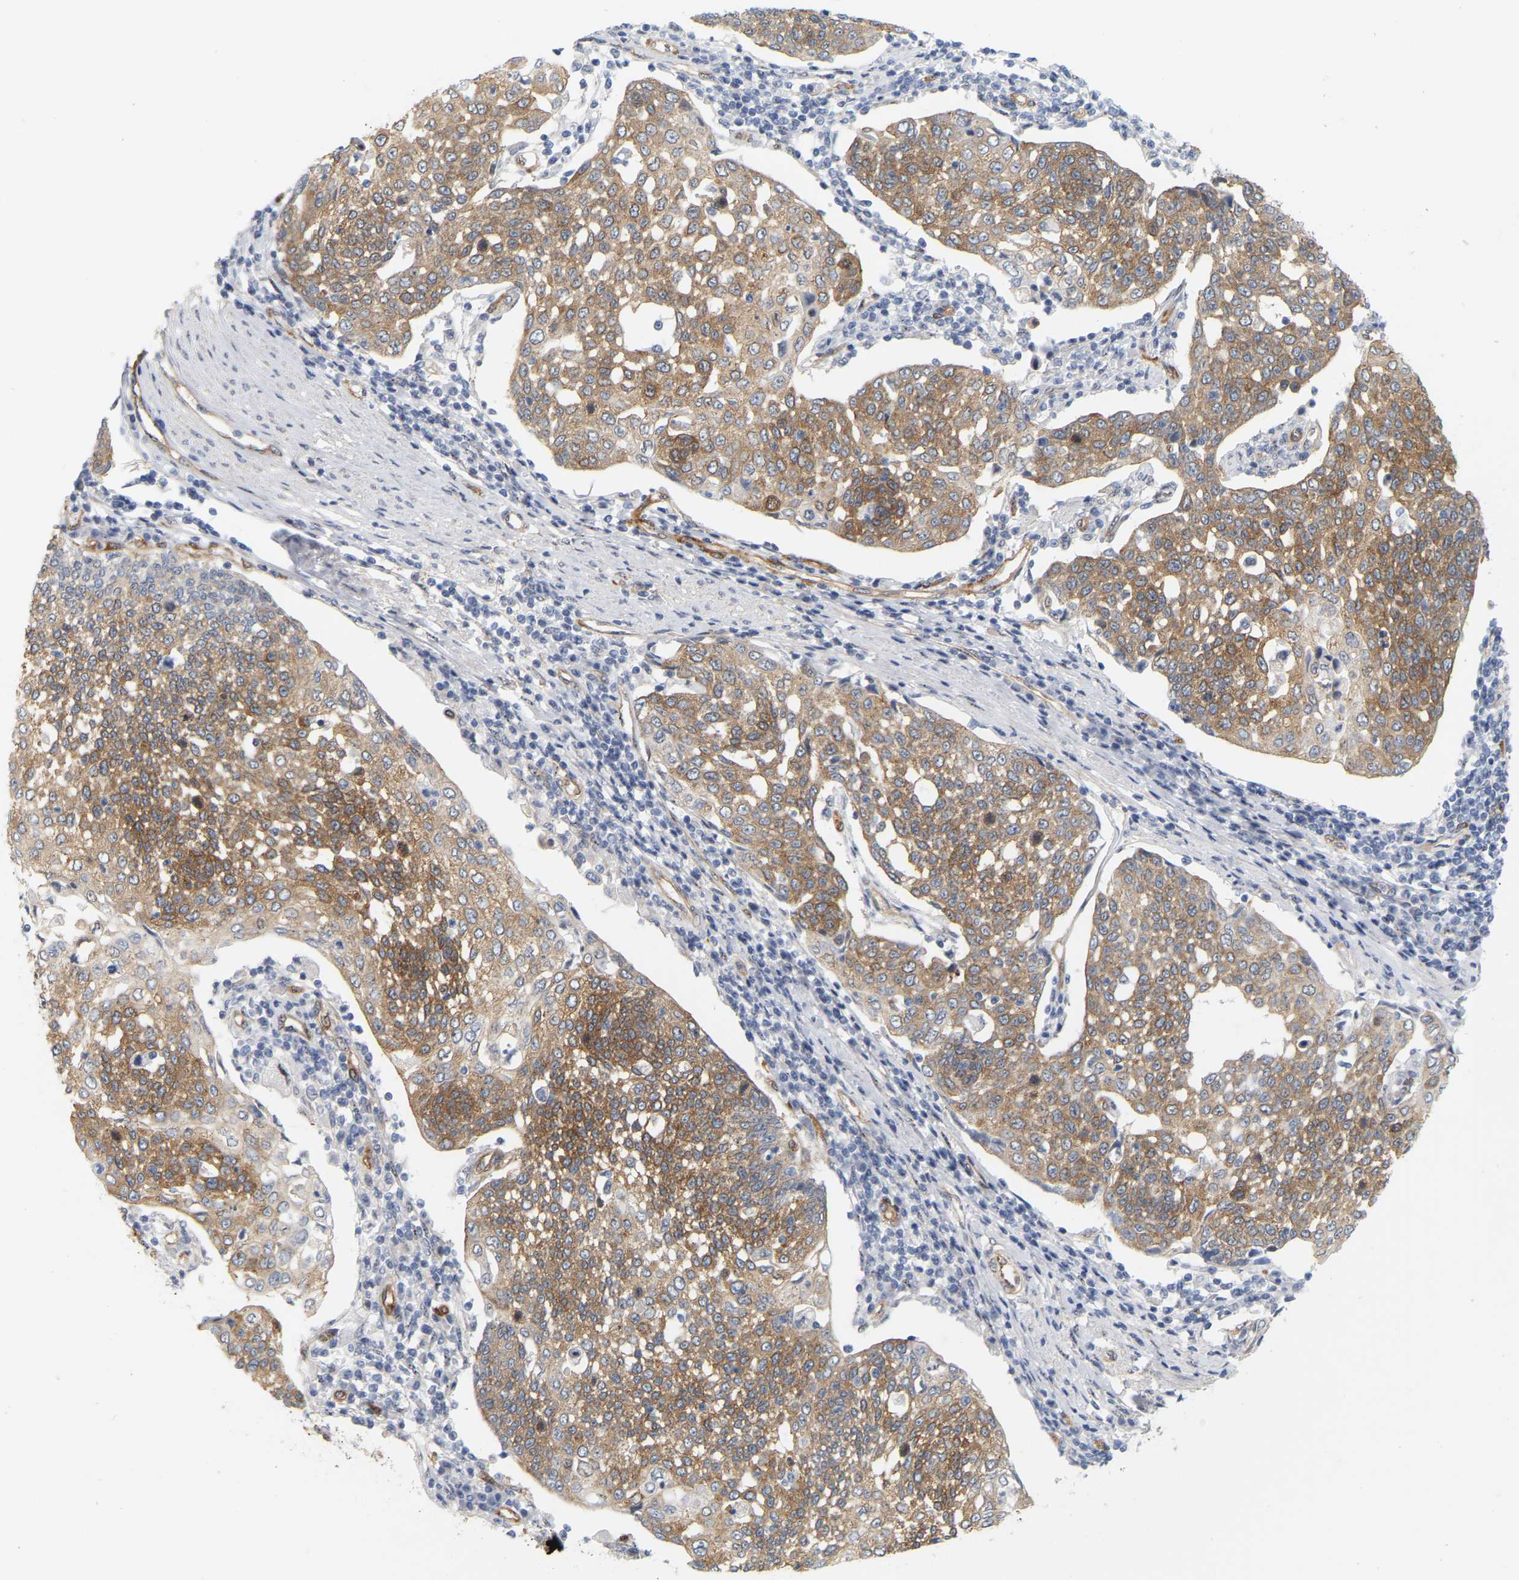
{"staining": {"intensity": "moderate", "quantity": ">75%", "location": "cytoplasmic/membranous"}, "tissue": "cervical cancer", "cell_type": "Tumor cells", "image_type": "cancer", "snomed": [{"axis": "morphology", "description": "Squamous cell carcinoma, NOS"}, {"axis": "topography", "description": "Cervix"}], "caption": "Human cervical squamous cell carcinoma stained with a brown dye shows moderate cytoplasmic/membranous positive positivity in approximately >75% of tumor cells.", "gene": "RAPH1", "patient": {"sex": "female", "age": 34}}